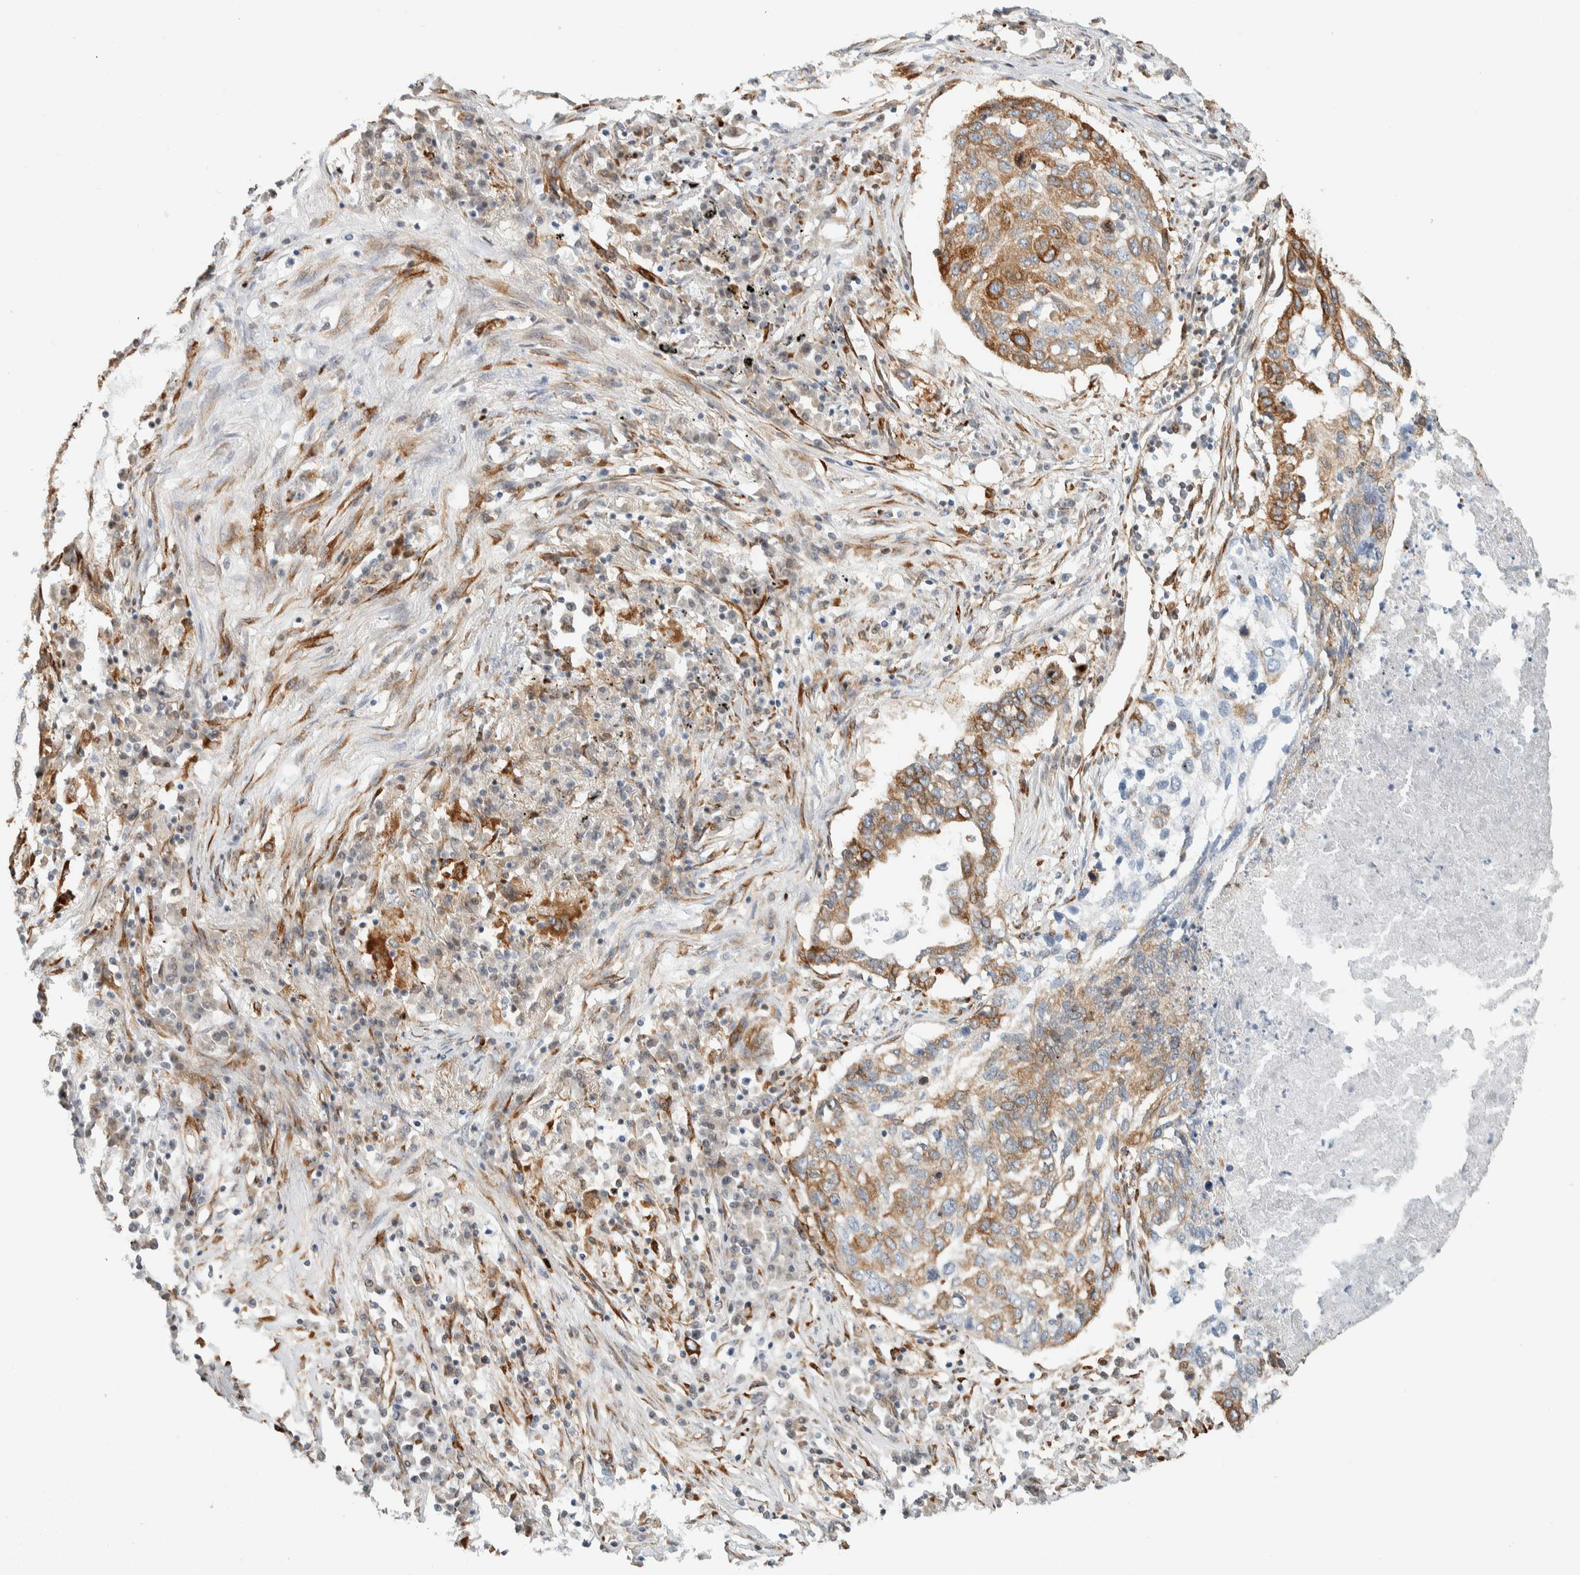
{"staining": {"intensity": "moderate", "quantity": ">75%", "location": "cytoplasmic/membranous"}, "tissue": "lung cancer", "cell_type": "Tumor cells", "image_type": "cancer", "snomed": [{"axis": "morphology", "description": "Squamous cell carcinoma, NOS"}, {"axis": "topography", "description": "Lung"}], "caption": "Lung cancer (squamous cell carcinoma) tissue displays moderate cytoplasmic/membranous positivity in about >75% of tumor cells, visualized by immunohistochemistry.", "gene": "LLGL2", "patient": {"sex": "female", "age": 63}}